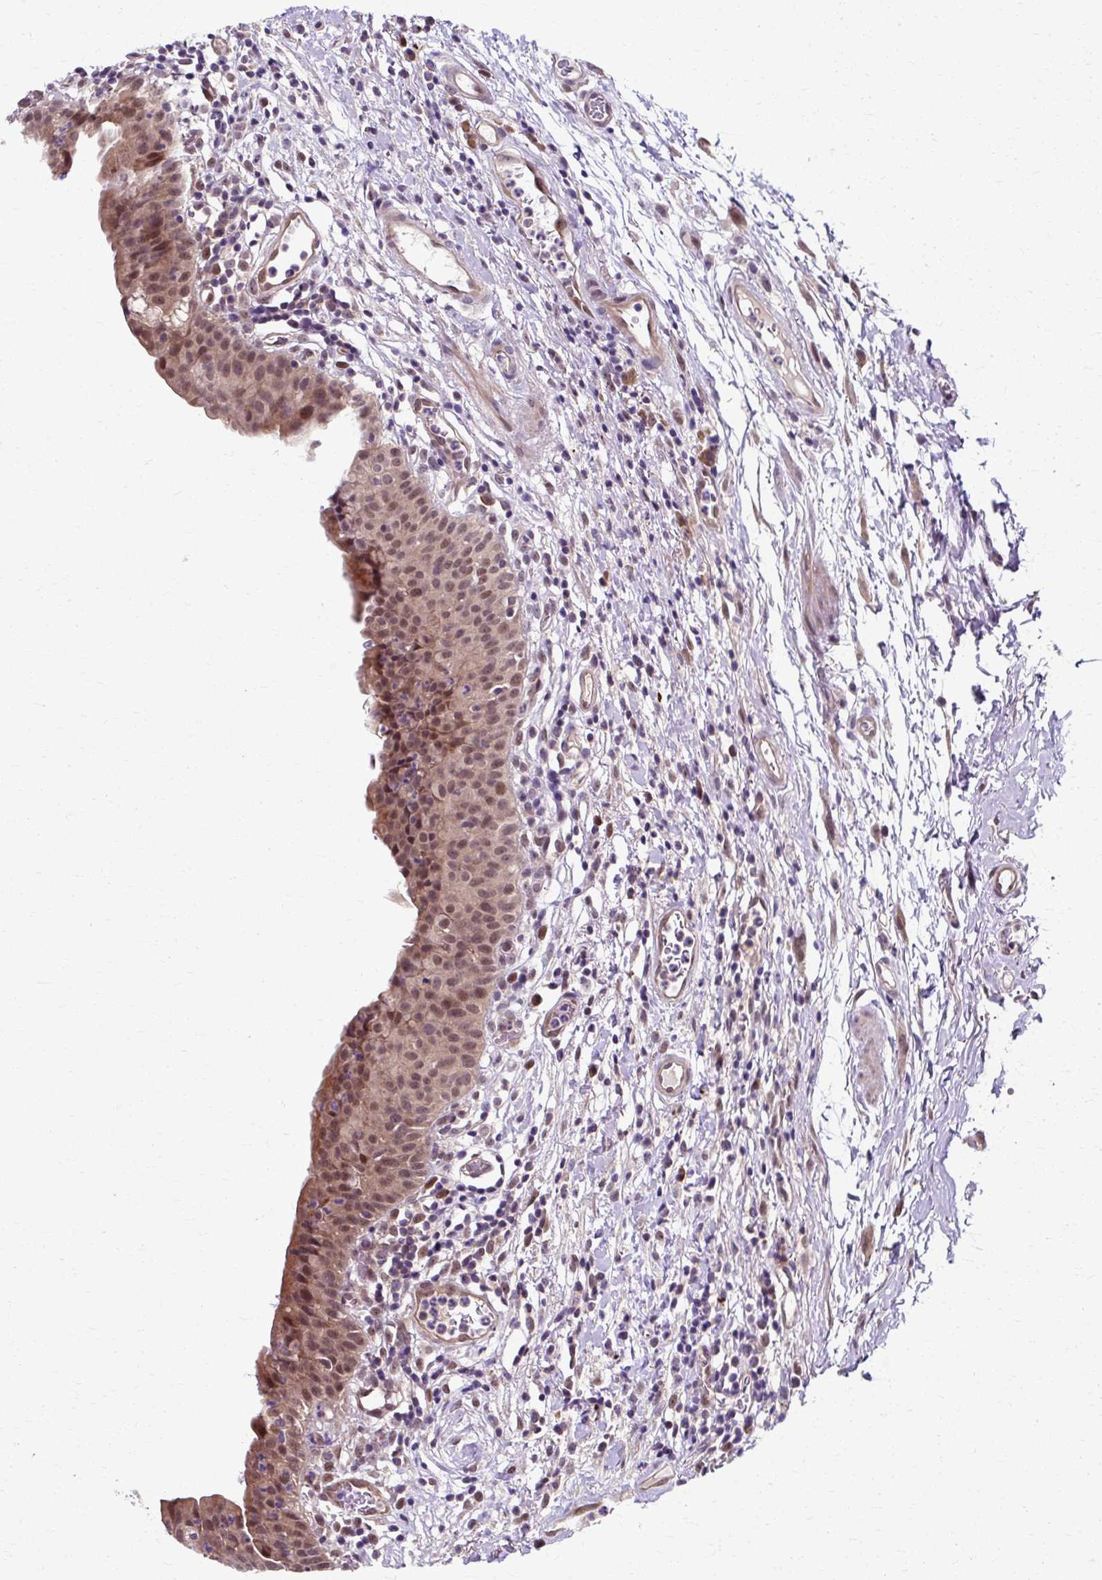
{"staining": {"intensity": "moderate", "quantity": ">75%", "location": "cytoplasmic/membranous,nuclear"}, "tissue": "urinary bladder", "cell_type": "Urothelial cells", "image_type": "normal", "snomed": [{"axis": "morphology", "description": "Normal tissue, NOS"}, {"axis": "morphology", "description": "Inflammation, NOS"}, {"axis": "topography", "description": "Urinary bladder"}], "caption": "Moderate cytoplasmic/membranous,nuclear staining for a protein is present in about >75% of urothelial cells of unremarkable urinary bladder using immunohistochemistry (IHC).", "gene": "ZNF555", "patient": {"sex": "male", "age": 57}}